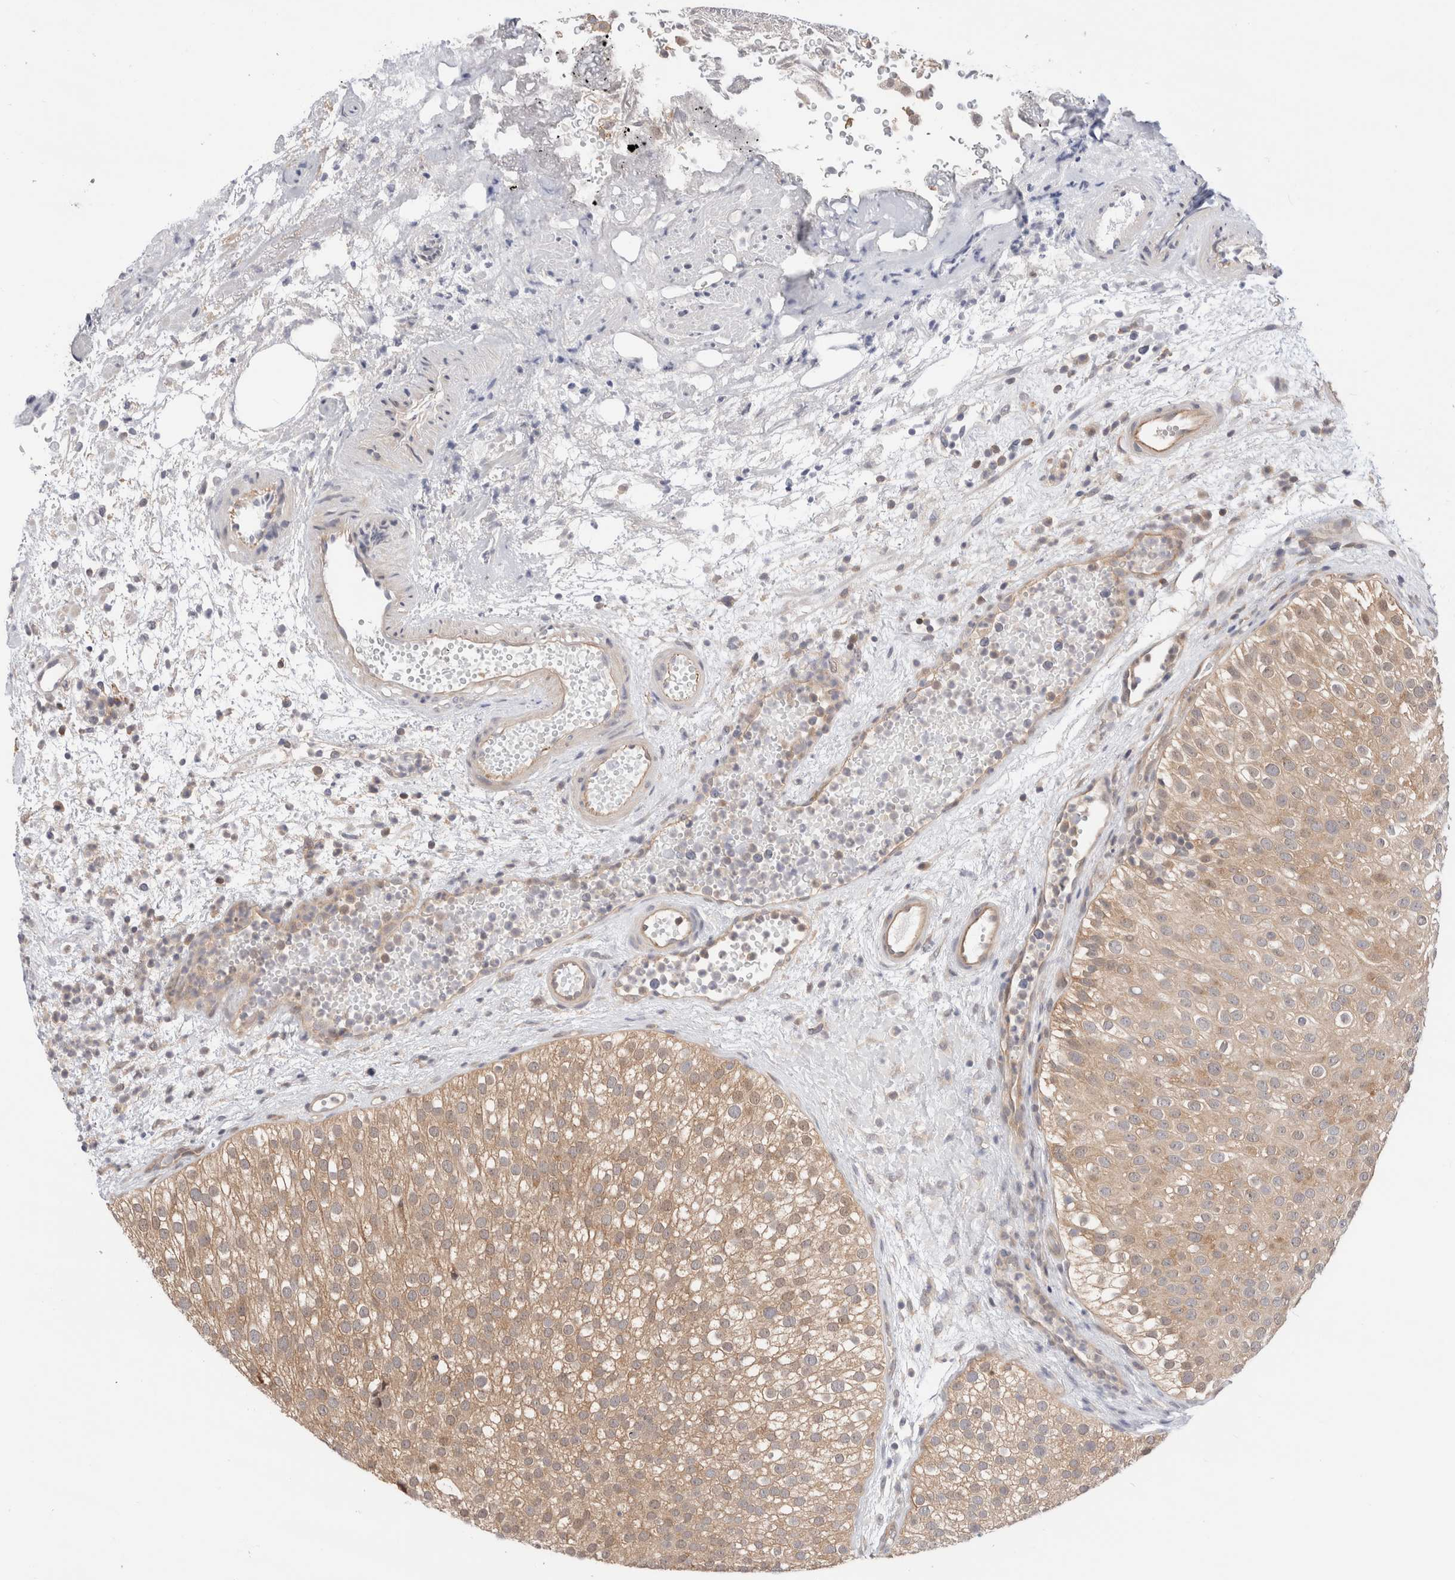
{"staining": {"intensity": "moderate", "quantity": ">75%", "location": "cytoplasmic/membranous"}, "tissue": "urothelial cancer", "cell_type": "Tumor cells", "image_type": "cancer", "snomed": [{"axis": "morphology", "description": "Urothelial carcinoma, Low grade"}, {"axis": "topography", "description": "Urinary bladder"}], "caption": "Tumor cells demonstrate moderate cytoplasmic/membranous expression in about >75% of cells in low-grade urothelial carcinoma. Using DAB (brown) and hematoxylin (blue) stains, captured at high magnification using brightfield microscopy.", "gene": "C17orf97", "patient": {"sex": "male", "age": 78}}